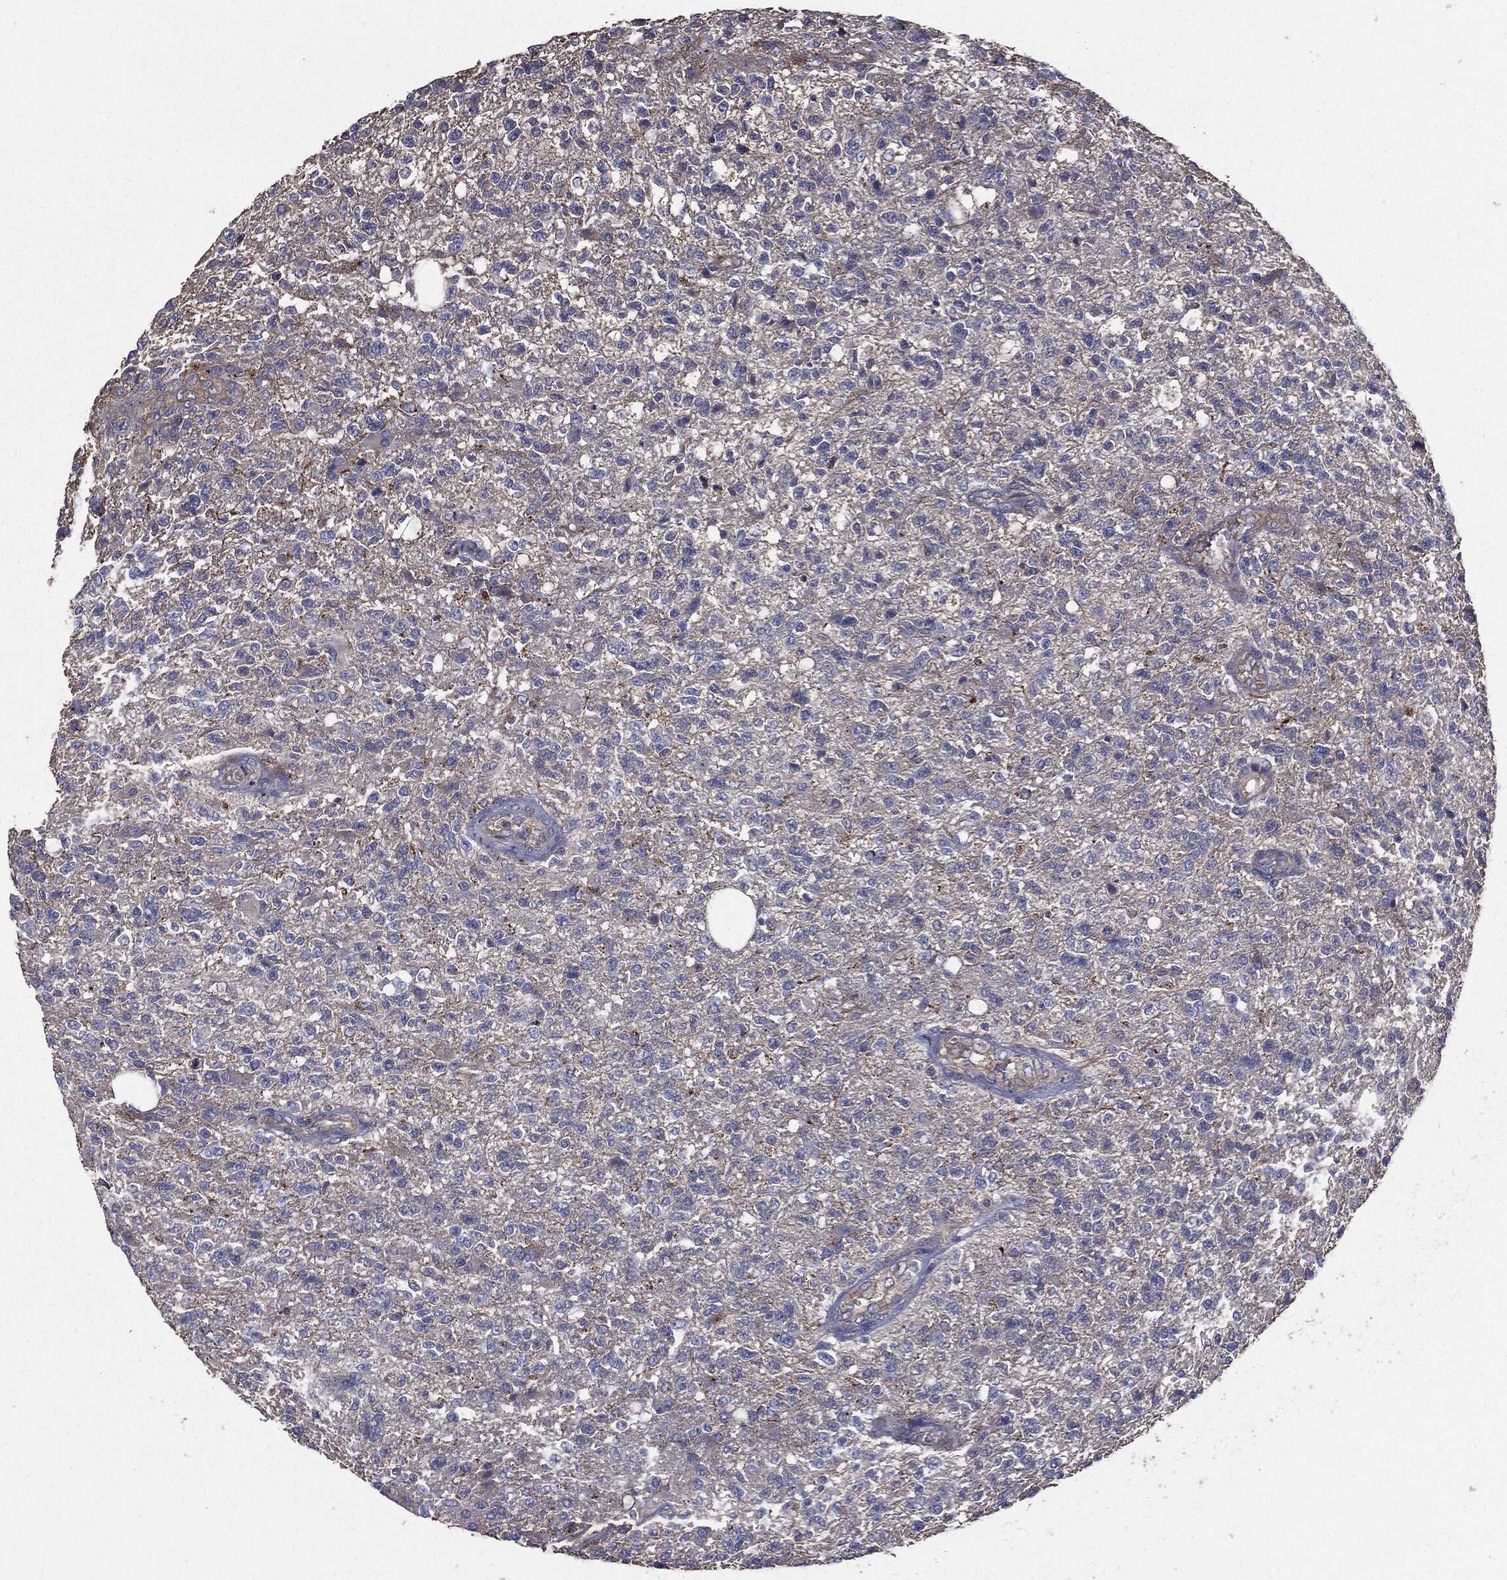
{"staining": {"intensity": "negative", "quantity": "none", "location": "none"}, "tissue": "glioma", "cell_type": "Tumor cells", "image_type": "cancer", "snomed": [{"axis": "morphology", "description": "Glioma, malignant, High grade"}, {"axis": "topography", "description": "Brain"}], "caption": "High magnification brightfield microscopy of malignant high-grade glioma stained with DAB (brown) and counterstained with hematoxylin (blue): tumor cells show no significant expression.", "gene": "PDCD6IP", "patient": {"sex": "male", "age": 56}}